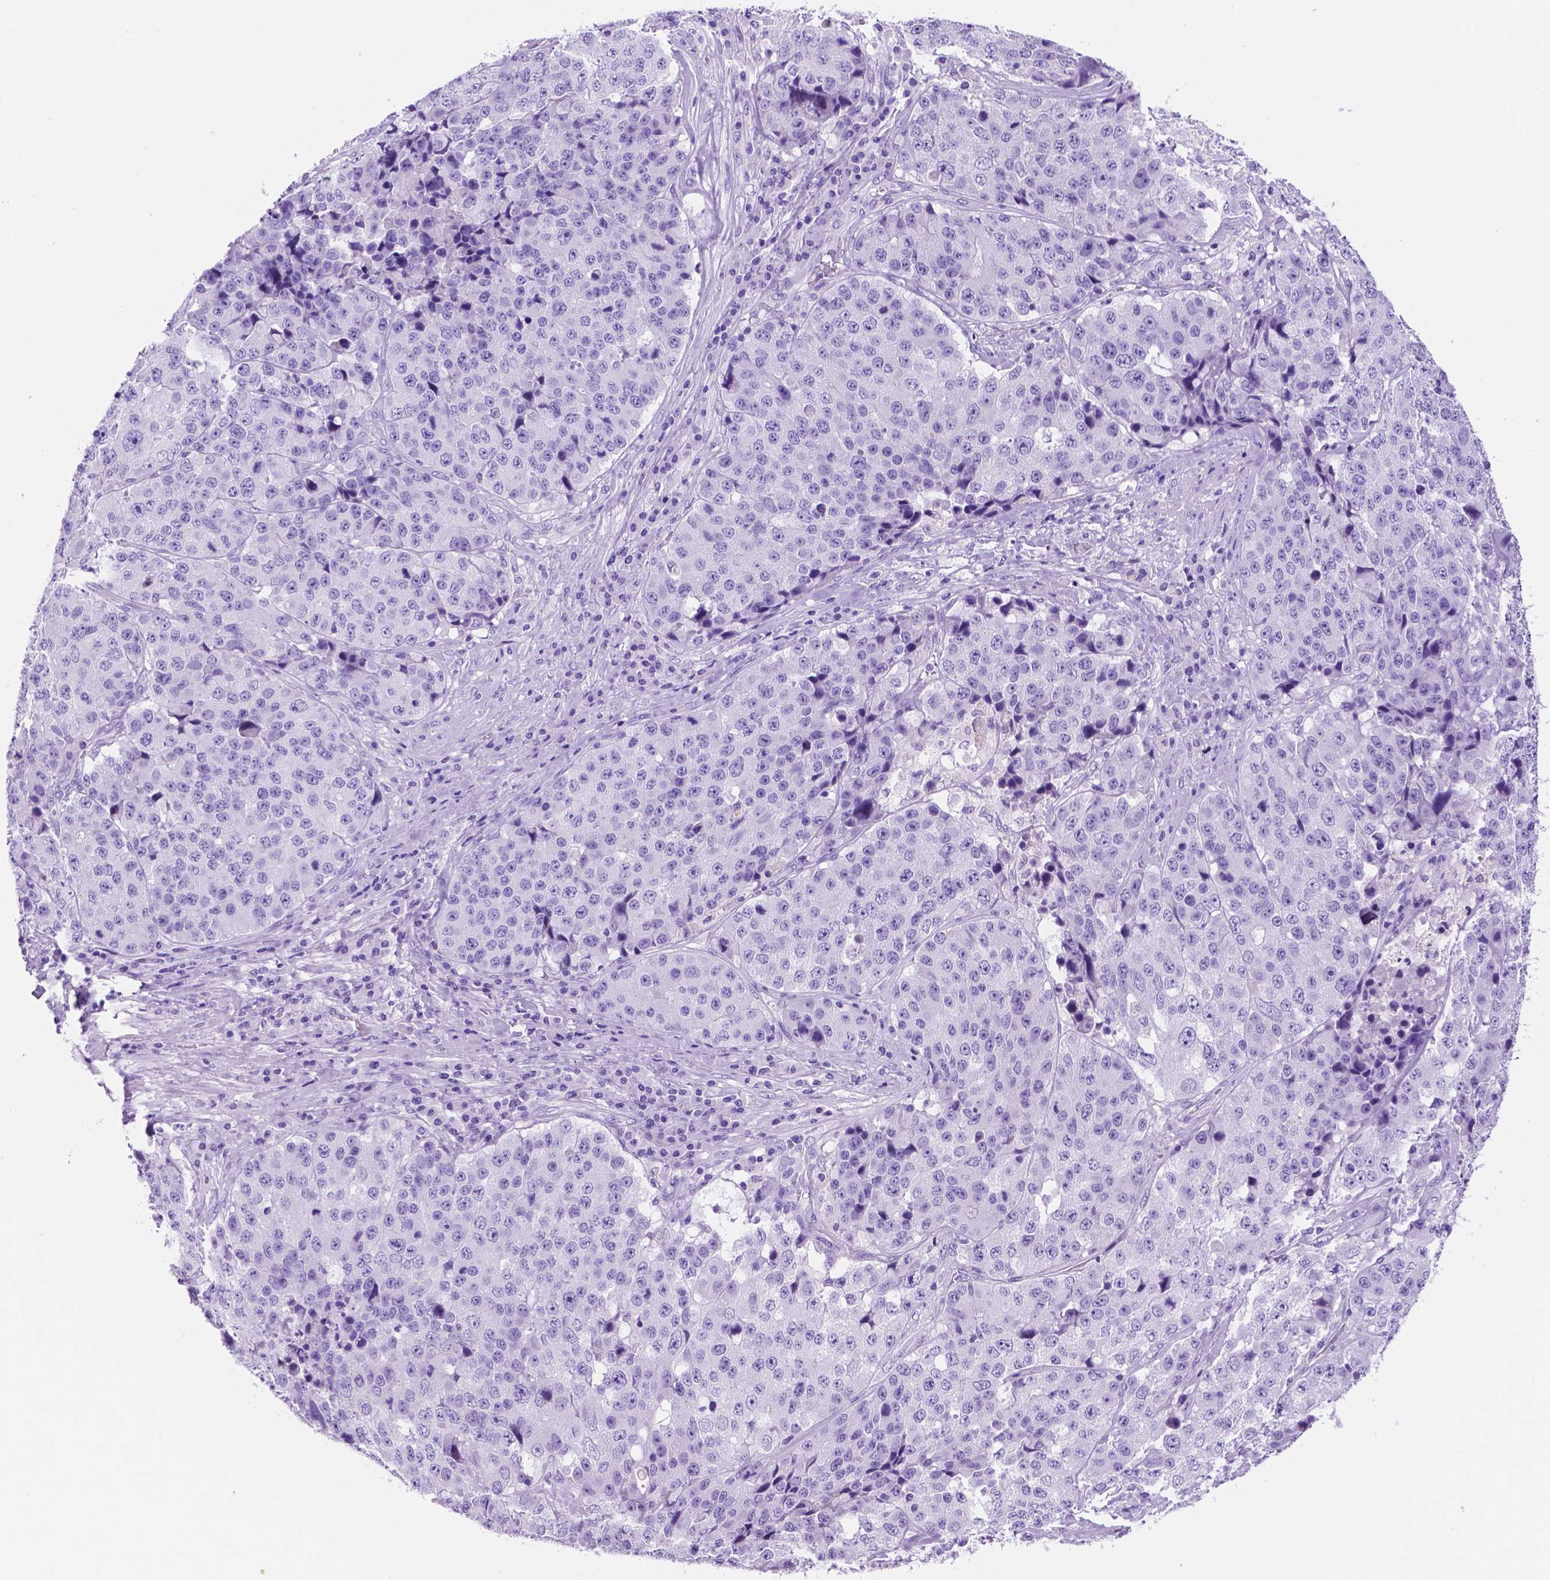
{"staining": {"intensity": "negative", "quantity": "none", "location": "none"}, "tissue": "stomach cancer", "cell_type": "Tumor cells", "image_type": "cancer", "snomed": [{"axis": "morphology", "description": "Adenocarcinoma, NOS"}, {"axis": "topography", "description": "Stomach"}], "caption": "This is an IHC image of stomach cancer. There is no expression in tumor cells.", "gene": "FOXB2", "patient": {"sex": "male", "age": 71}}